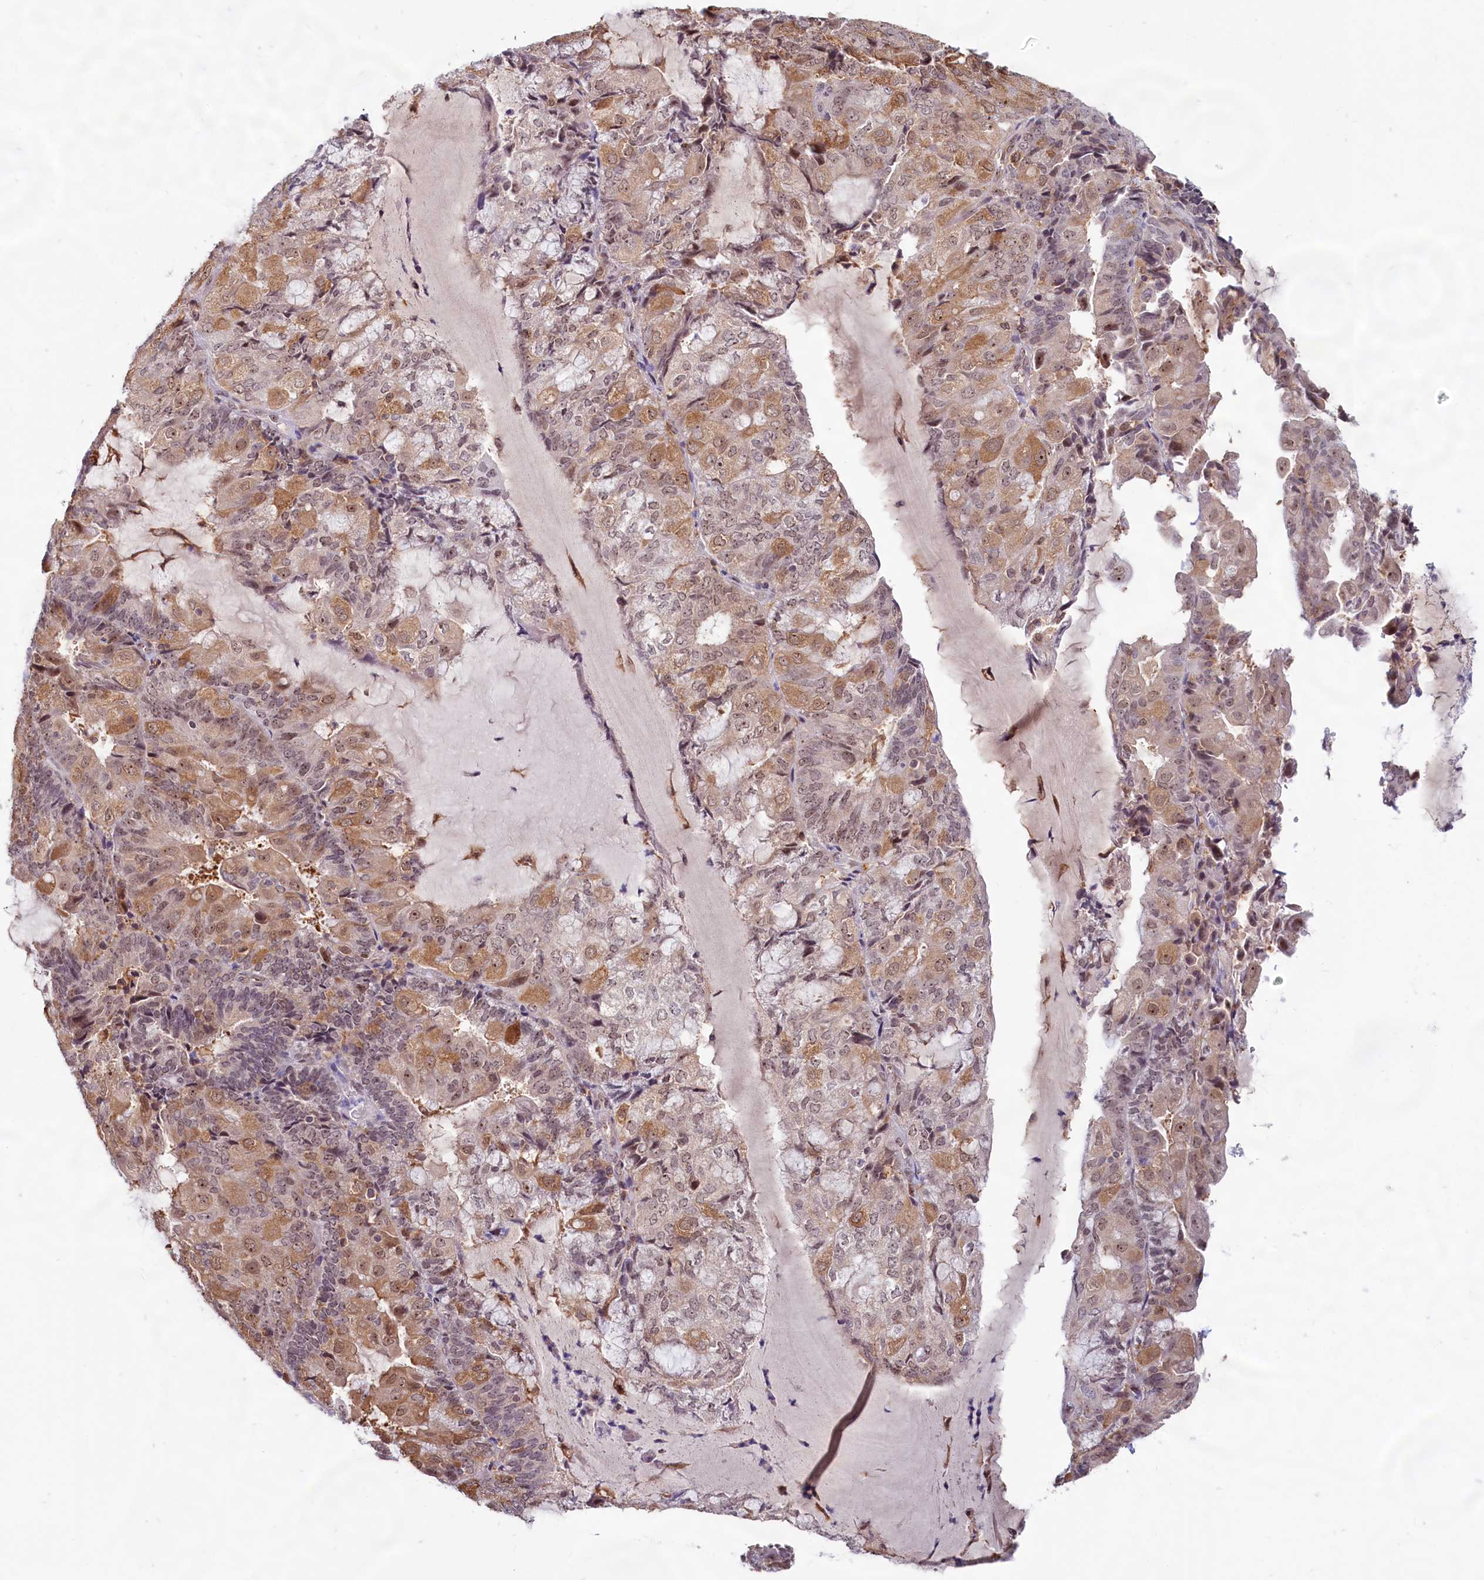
{"staining": {"intensity": "moderate", "quantity": ">75%", "location": "cytoplasmic/membranous,nuclear"}, "tissue": "endometrial cancer", "cell_type": "Tumor cells", "image_type": "cancer", "snomed": [{"axis": "morphology", "description": "Adenocarcinoma, NOS"}, {"axis": "topography", "description": "Endometrium"}], "caption": "A brown stain shows moderate cytoplasmic/membranous and nuclear expression of a protein in adenocarcinoma (endometrial) tumor cells. (DAB IHC, brown staining for protein, blue staining for nuclei).", "gene": "C1D", "patient": {"sex": "female", "age": 81}}